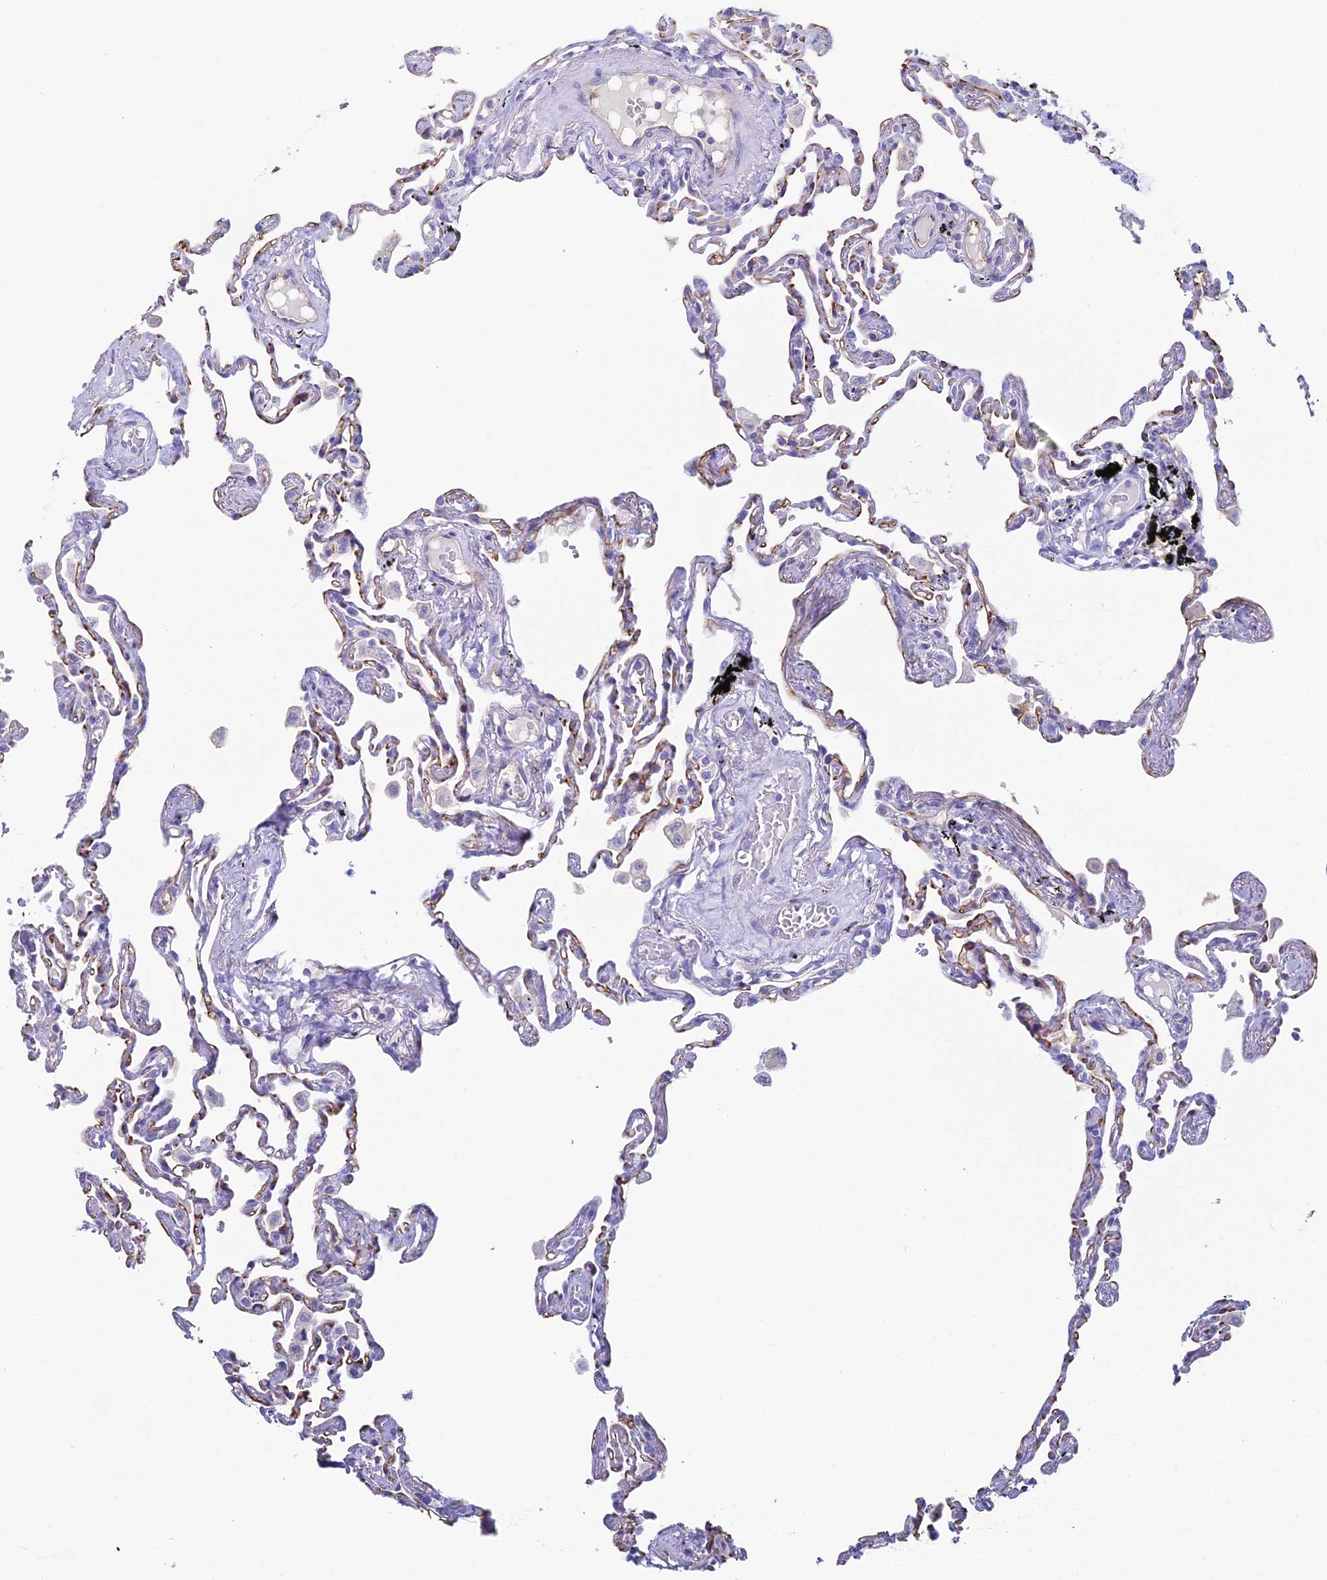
{"staining": {"intensity": "negative", "quantity": "none", "location": "none"}, "tissue": "lung", "cell_type": "Alveolar cells", "image_type": "normal", "snomed": [{"axis": "morphology", "description": "Normal tissue, NOS"}, {"axis": "topography", "description": "Lung"}], "caption": "IHC micrograph of unremarkable lung stained for a protein (brown), which reveals no staining in alveolar cells.", "gene": "ACE", "patient": {"sex": "female", "age": 67}}